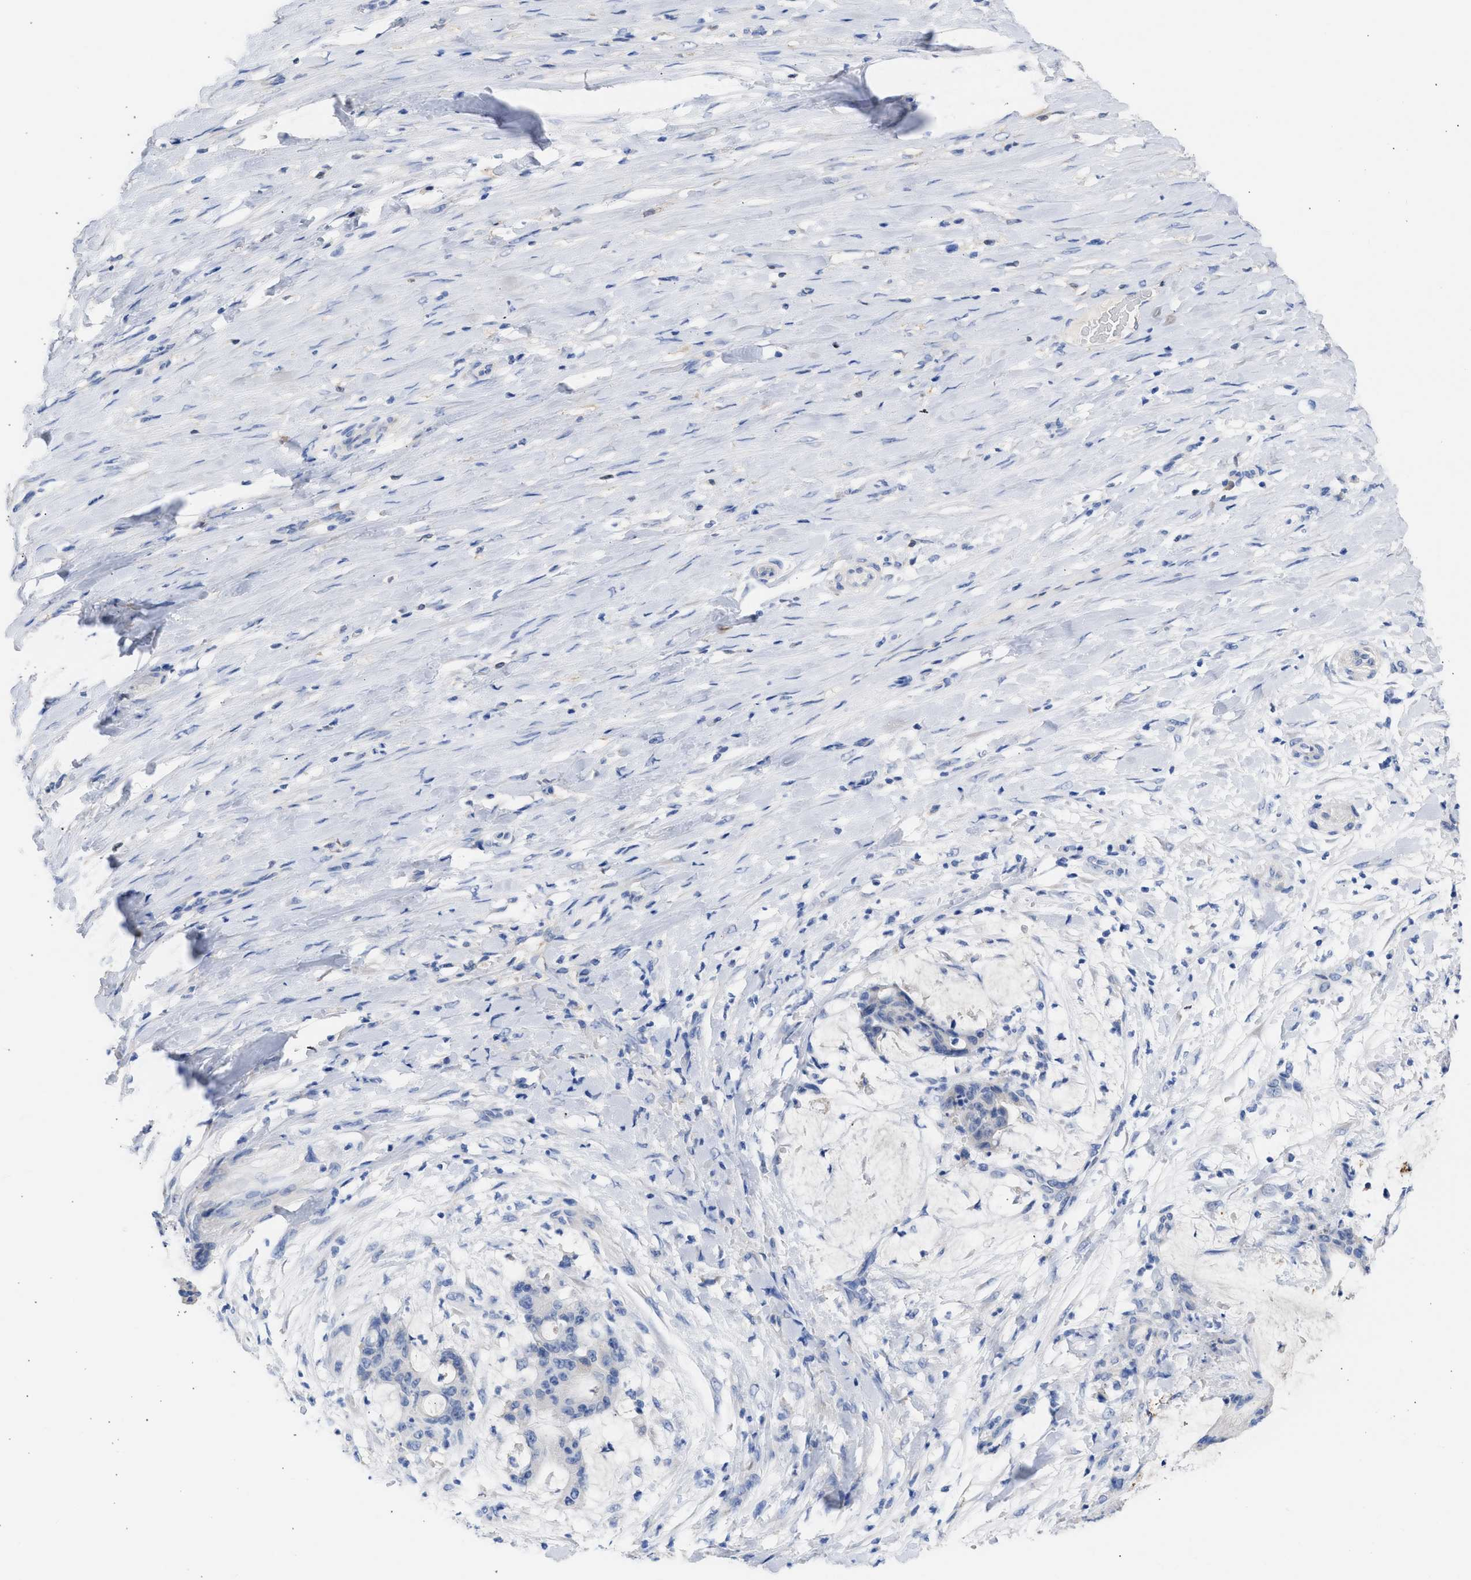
{"staining": {"intensity": "negative", "quantity": "none", "location": "none"}, "tissue": "liver cancer", "cell_type": "Tumor cells", "image_type": "cancer", "snomed": [{"axis": "morphology", "description": "Cholangiocarcinoma"}, {"axis": "topography", "description": "Liver"}], "caption": "An immunohistochemistry micrograph of liver cancer is shown. There is no staining in tumor cells of liver cancer.", "gene": "RSPH1", "patient": {"sex": "female", "age": 73}}